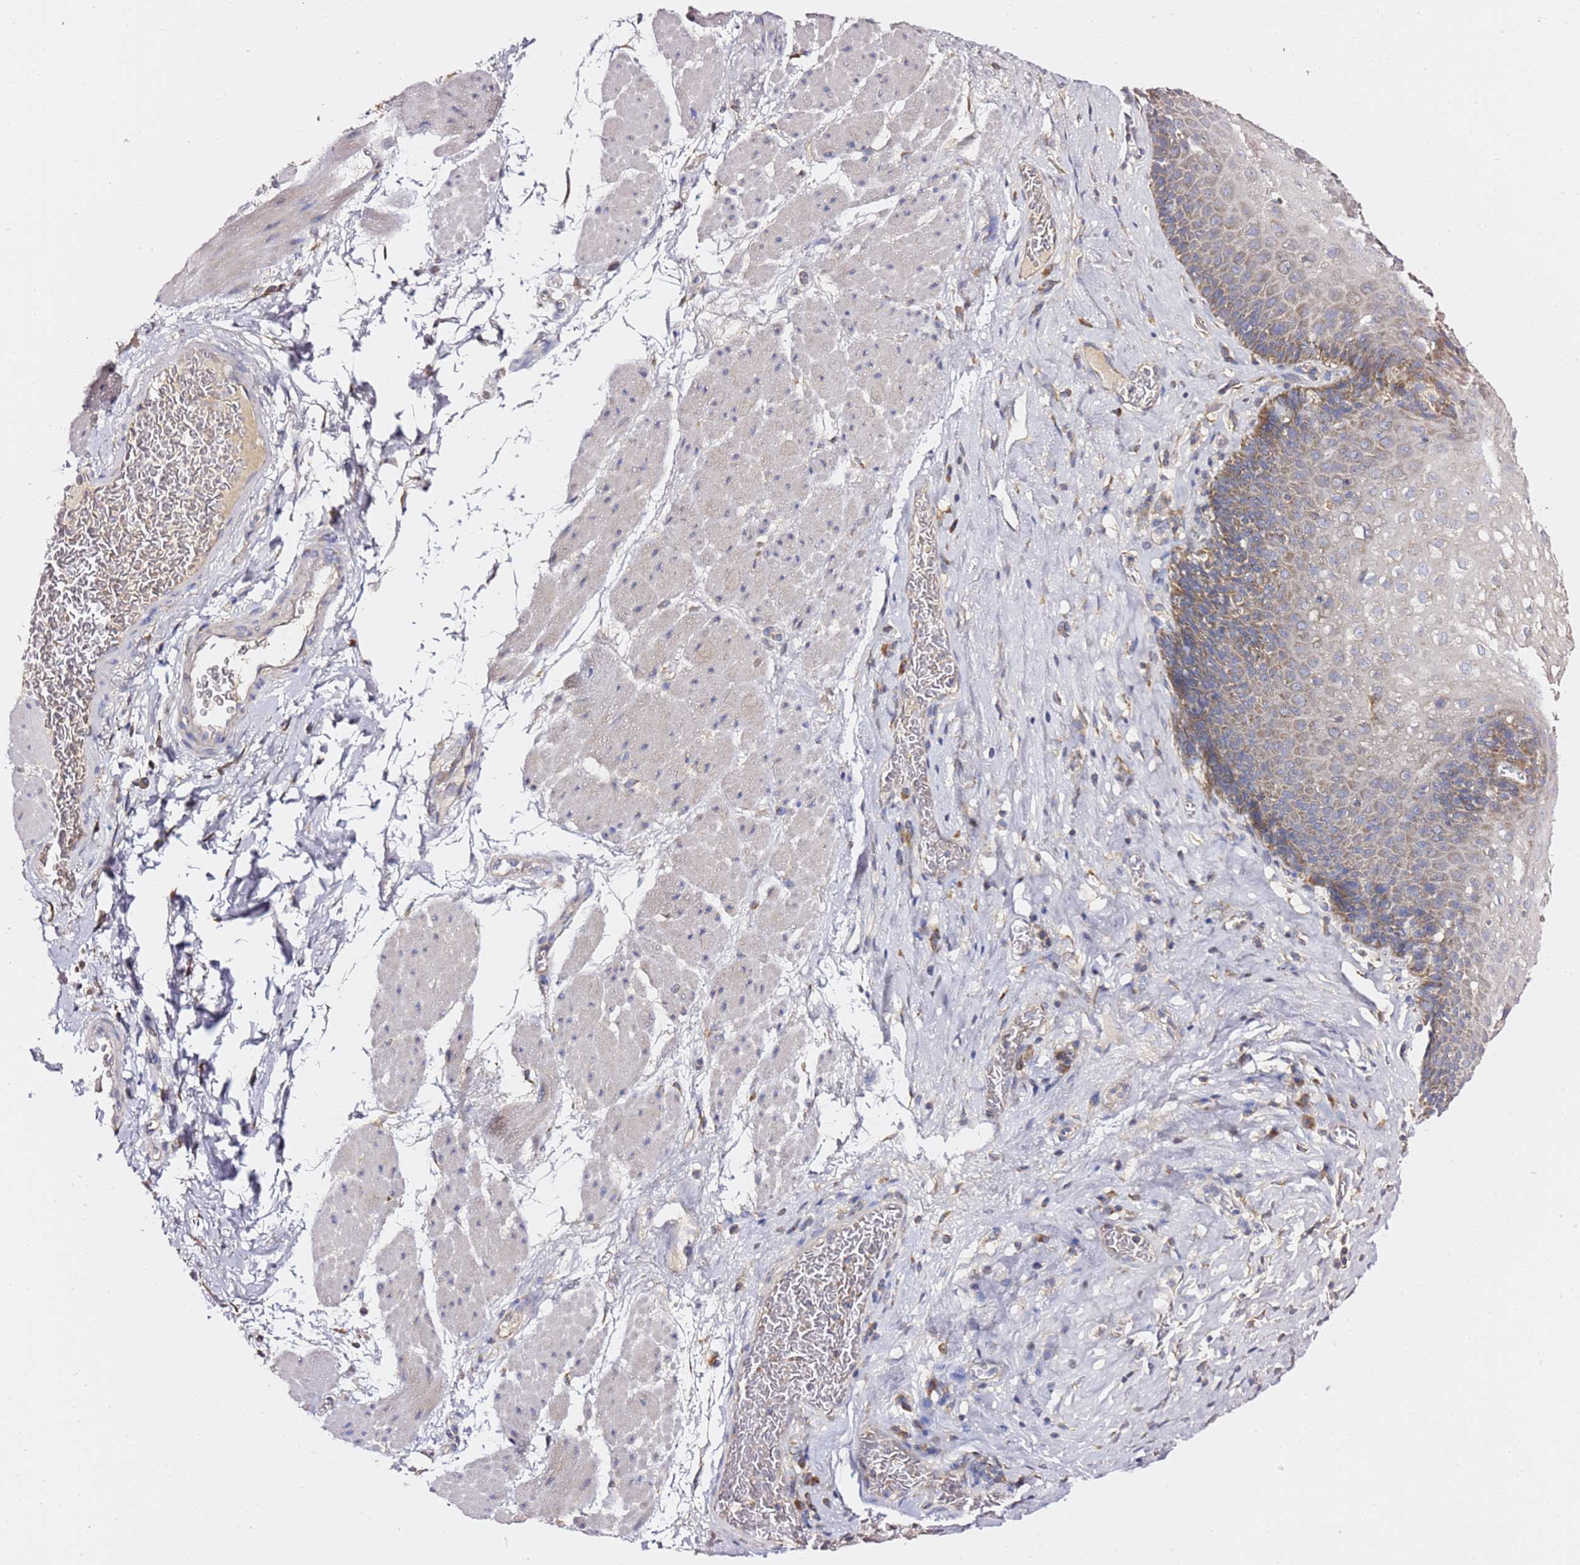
{"staining": {"intensity": "moderate", "quantity": "25%-75%", "location": "cytoplasmic/membranous"}, "tissue": "esophagus", "cell_type": "Squamous epithelial cells", "image_type": "normal", "snomed": [{"axis": "morphology", "description": "Normal tissue, NOS"}, {"axis": "topography", "description": "Esophagus"}], "caption": "This is an image of immunohistochemistry (IHC) staining of unremarkable esophagus, which shows moderate expression in the cytoplasmic/membranous of squamous epithelial cells.", "gene": "C19orf12", "patient": {"sex": "female", "age": 66}}